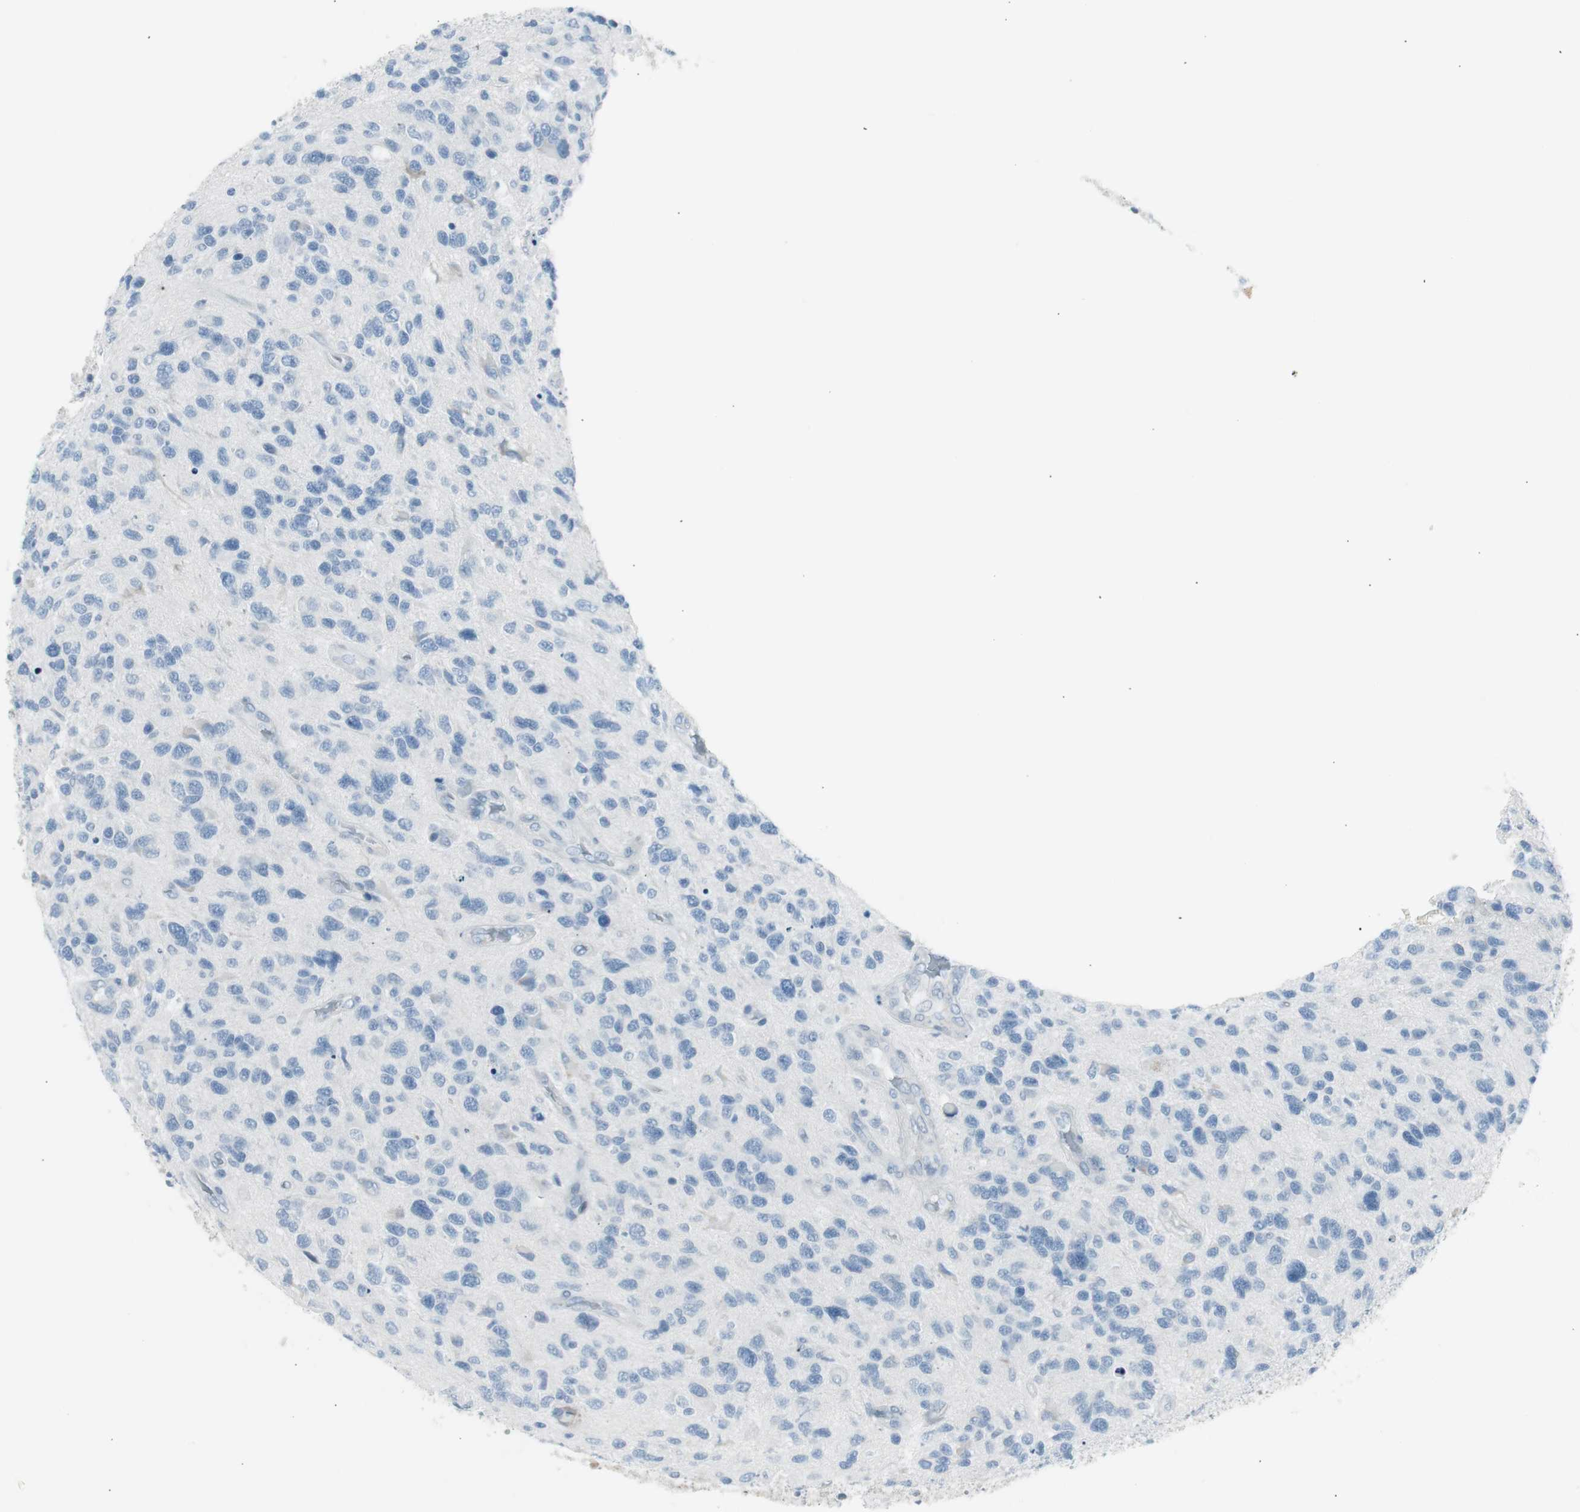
{"staining": {"intensity": "negative", "quantity": "none", "location": "none"}, "tissue": "glioma", "cell_type": "Tumor cells", "image_type": "cancer", "snomed": [{"axis": "morphology", "description": "Glioma, malignant, High grade"}, {"axis": "topography", "description": "Brain"}], "caption": "High magnification brightfield microscopy of malignant glioma (high-grade) stained with DAB (3,3'-diaminobenzidine) (brown) and counterstained with hematoxylin (blue): tumor cells show no significant staining.", "gene": "AGR2", "patient": {"sex": "female", "age": 58}}